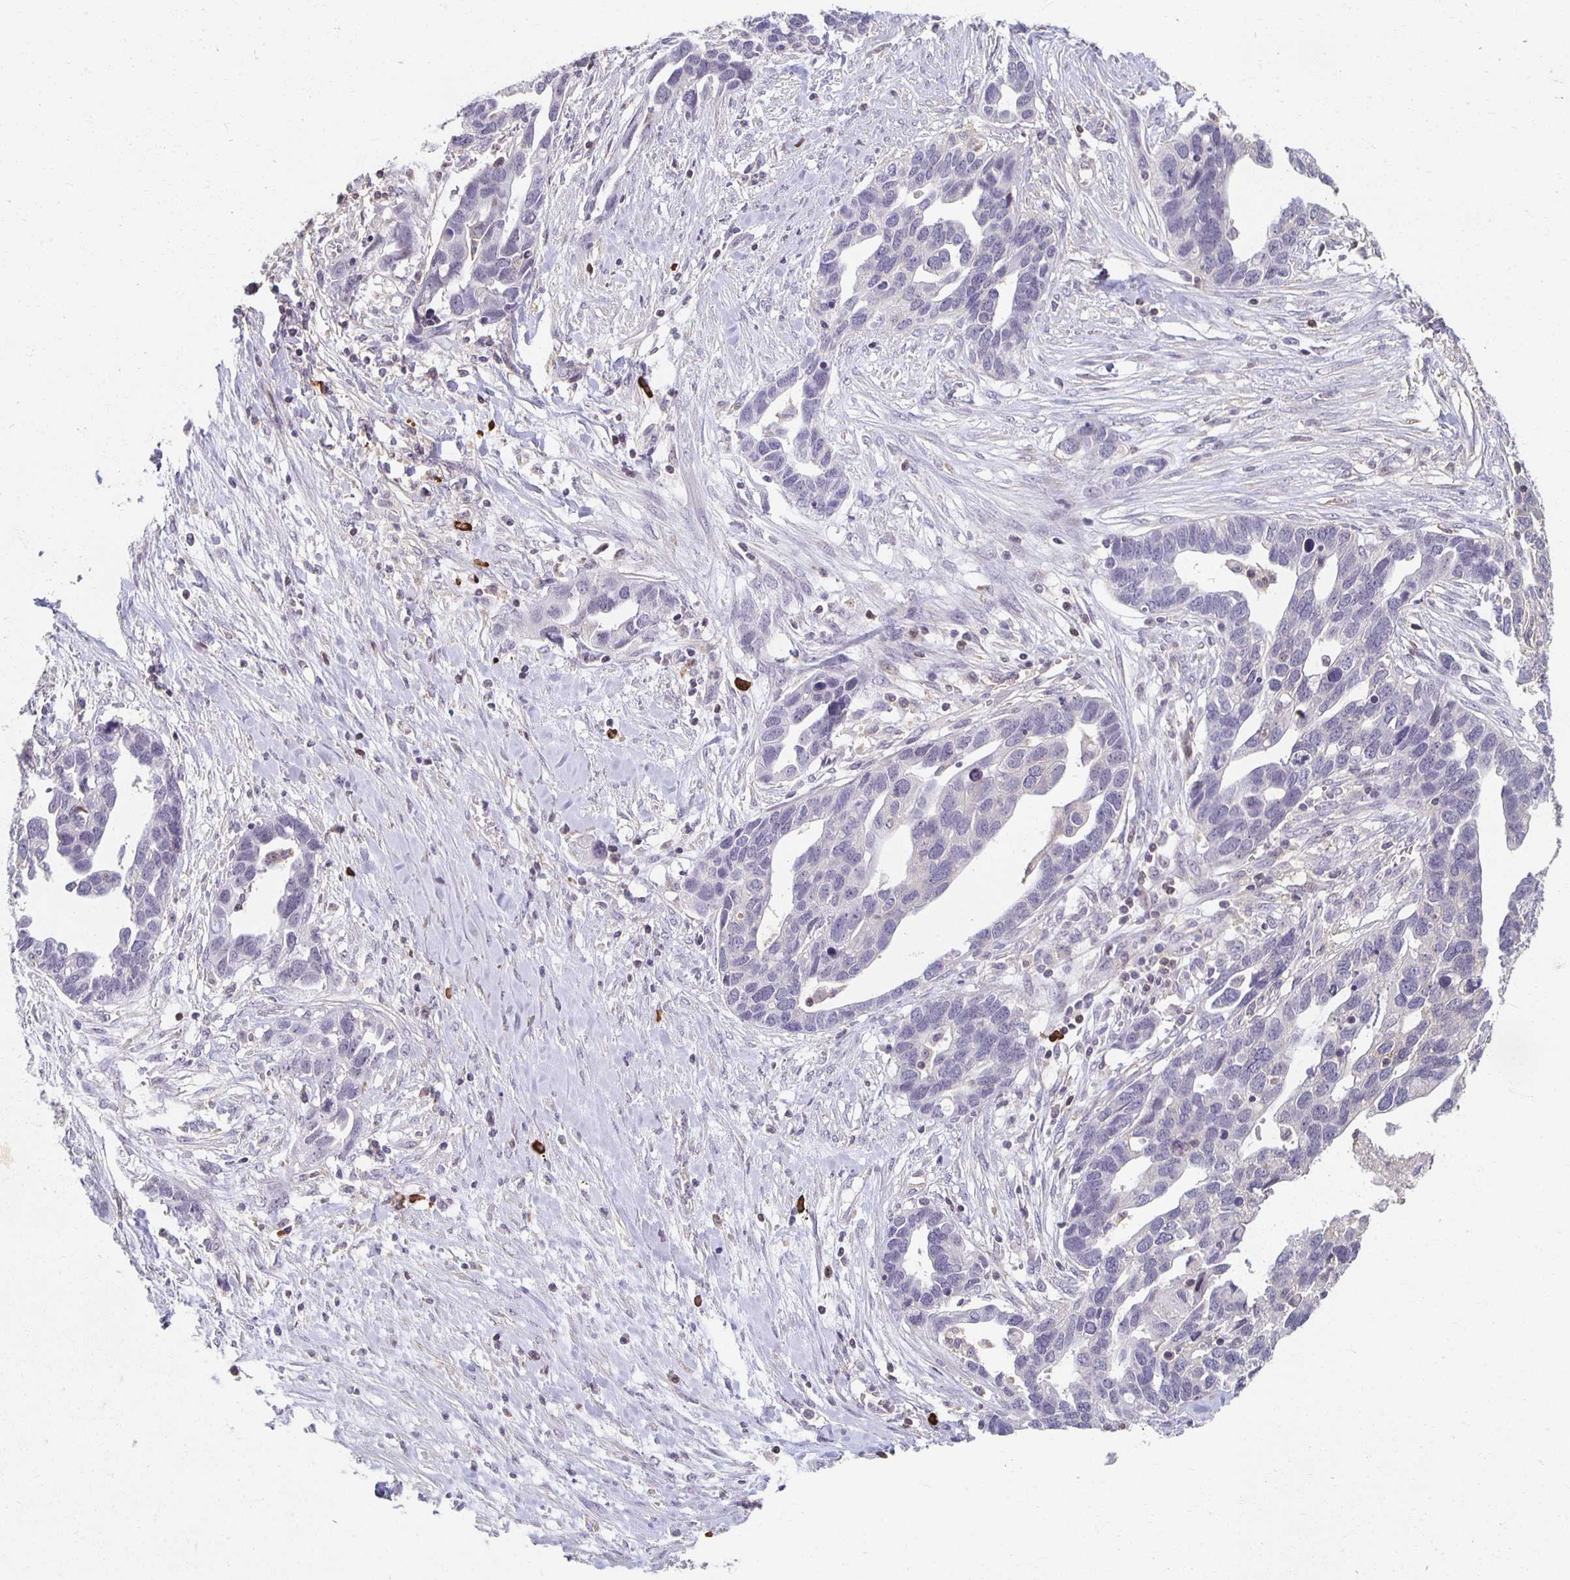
{"staining": {"intensity": "negative", "quantity": "none", "location": "none"}, "tissue": "ovarian cancer", "cell_type": "Tumor cells", "image_type": "cancer", "snomed": [{"axis": "morphology", "description": "Cystadenocarcinoma, serous, NOS"}, {"axis": "topography", "description": "Ovary"}], "caption": "Tumor cells show no significant expression in serous cystadenocarcinoma (ovarian).", "gene": "ZNF692", "patient": {"sex": "female", "age": 54}}